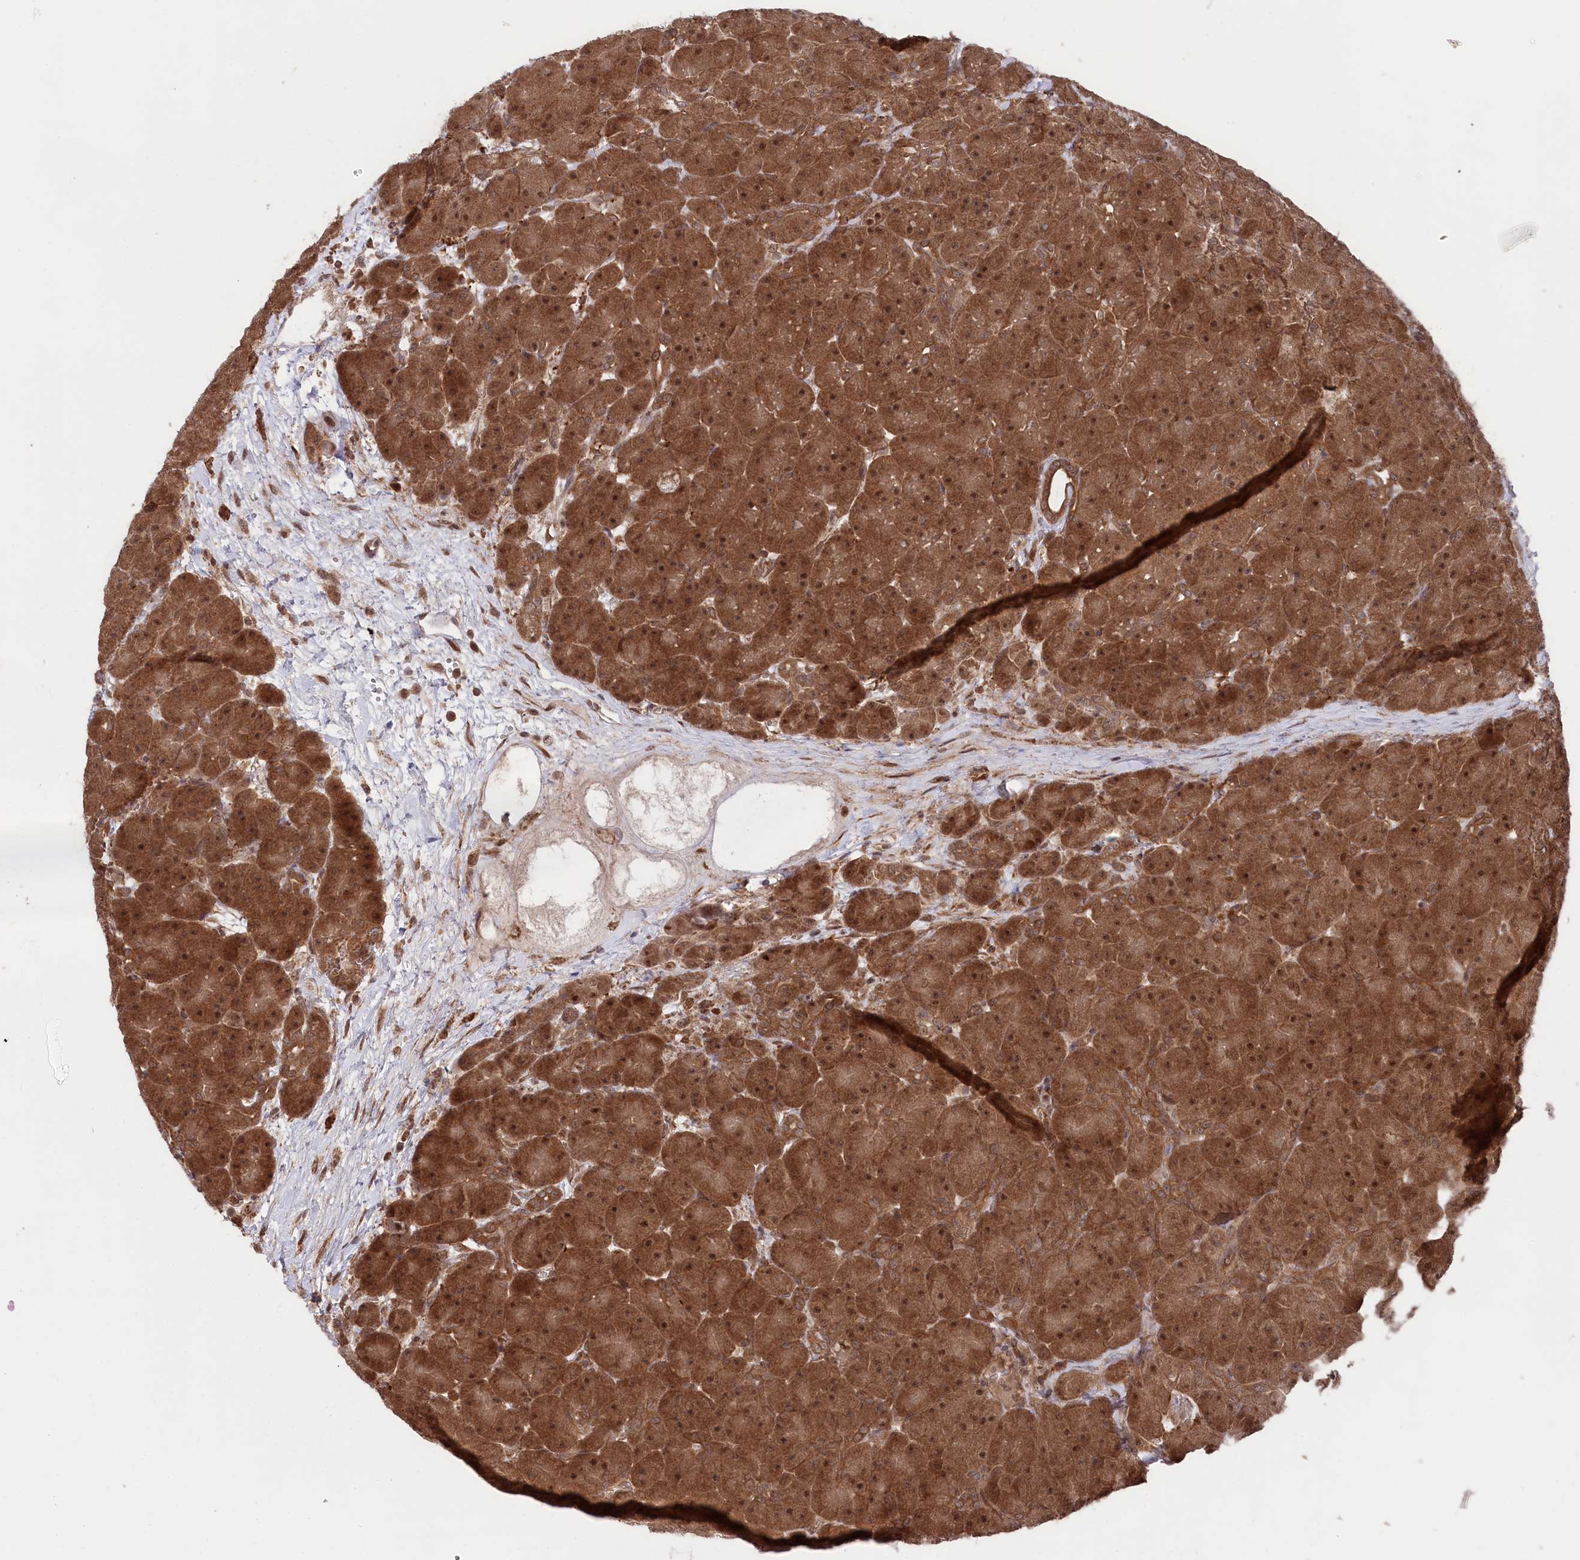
{"staining": {"intensity": "strong", "quantity": ">75%", "location": "cytoplasmic/membranous,nuclear"}, "tissue": "pancreas", "cell_type": "Exocrine glandular cells", "image_type": "normal", "snomed": [{"axis": "morphology", "description": "Normal tissue, NOS"}, {"axis": "topography", "description": "Pancreas"}], "caption": "Immunohistochemical staining of normal pancreas reveals >75% levels of strong cytoplasmic/membranous,nuclear protein expression in approximately >75% of exocrine glandular cells.", "gene": "PSMA1", "patient": {"sex": "male", "age": 66}}